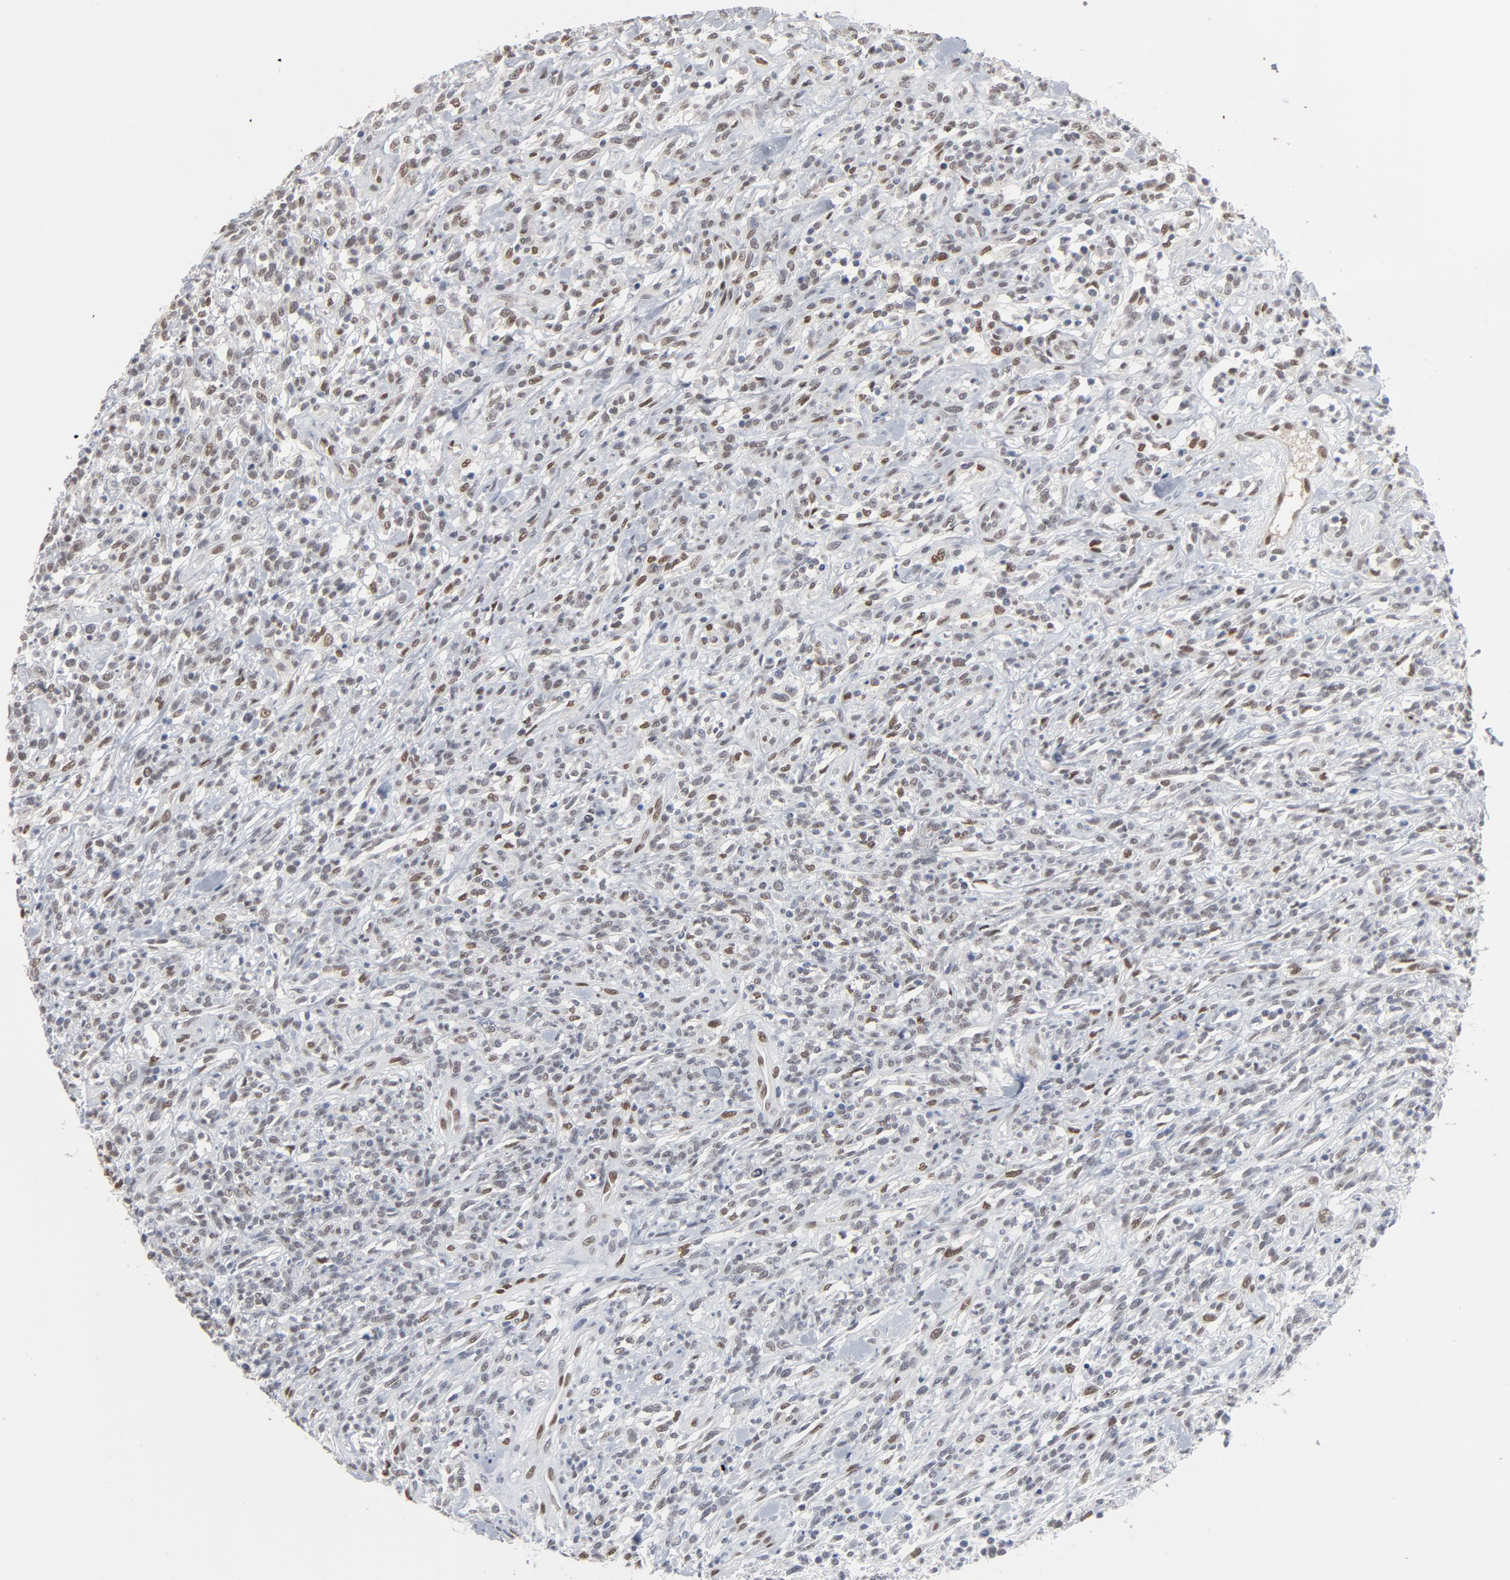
{"staining": {"intensity": "negative", "quantity": "none", "location": "none"}, "tissue": "lymphoma", "cell_type": "Tumor cells", "image_type": "cancer", "snomed": [{"axis": "morphology", "description": "Malignant lymphoma, non-Hodgkin's type, High grade"}, {"axis": "topography", "description": "Lymph node"}], "caption": "Tumor cells show no significant expression in malignant lymphoma, non-Hodgkin's type (high-grade). (Brightfield microscopy of DAB immunohistochemistry at high magnification).", "gene": "ATF7", "patient": {"sex": "female", "age": 73}}